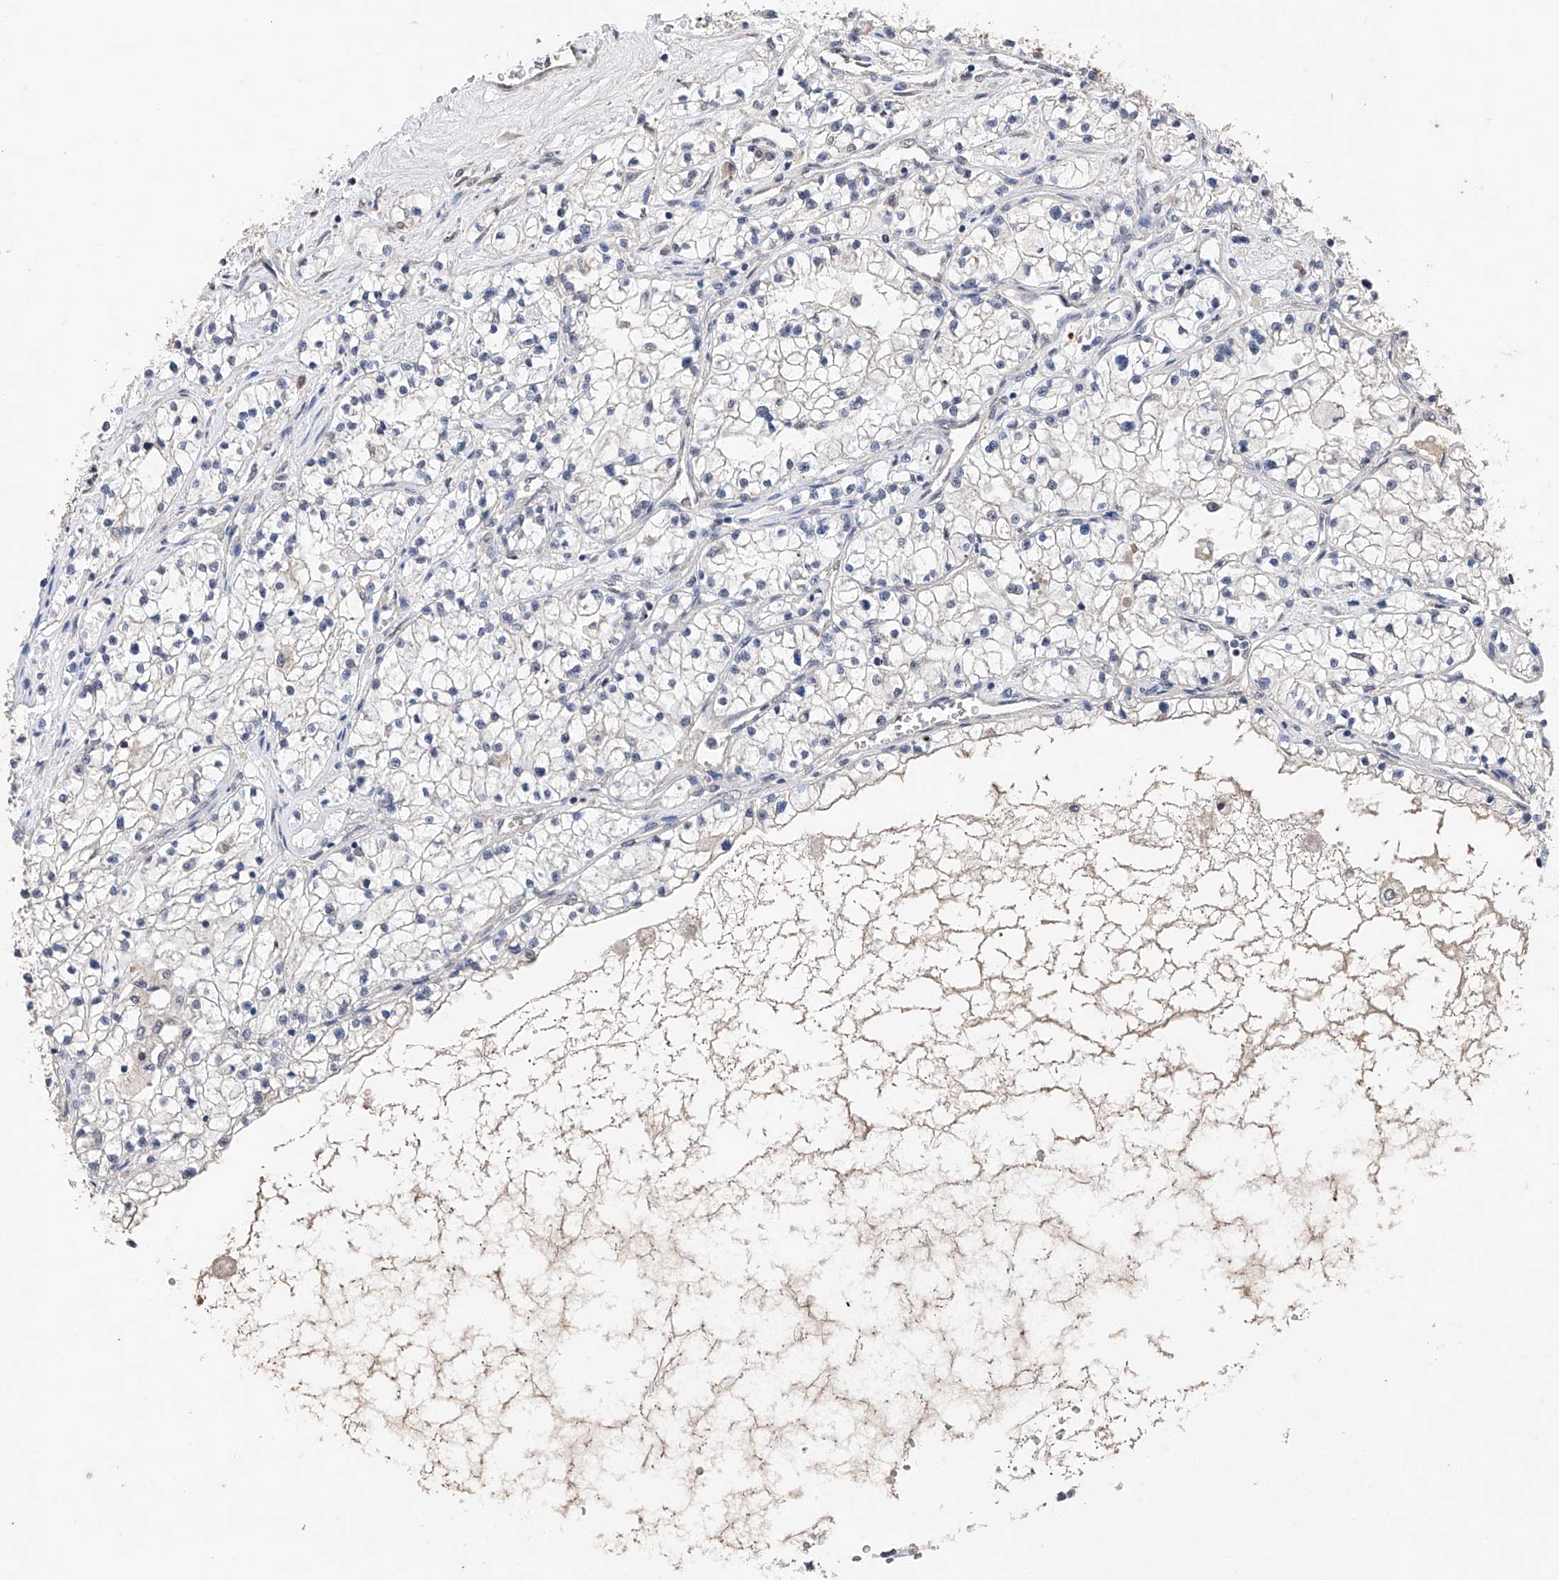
{"staining": {"intensity": "negative", "quantity": "none", "location": "none"}, "tissue": "renal cancer", "cell_type": "Tumor cells", "image_type": "cancer", "snomed": [{"axis": "morphology", "description": "Normal tissue, NOS"}, {"axis": "morphology", "description": "Adenocarcinoma, NOS"}, {"axis": "topography", "description": "Kidney"}], "caption": "Immunohistochemistry micrograph of adenocarcinoma (renal) stained for a protein (brown), which exhibits no staining in tumor cells.", "gene": "DMAP1", "patient": {"sex": "male", "age": 68}}